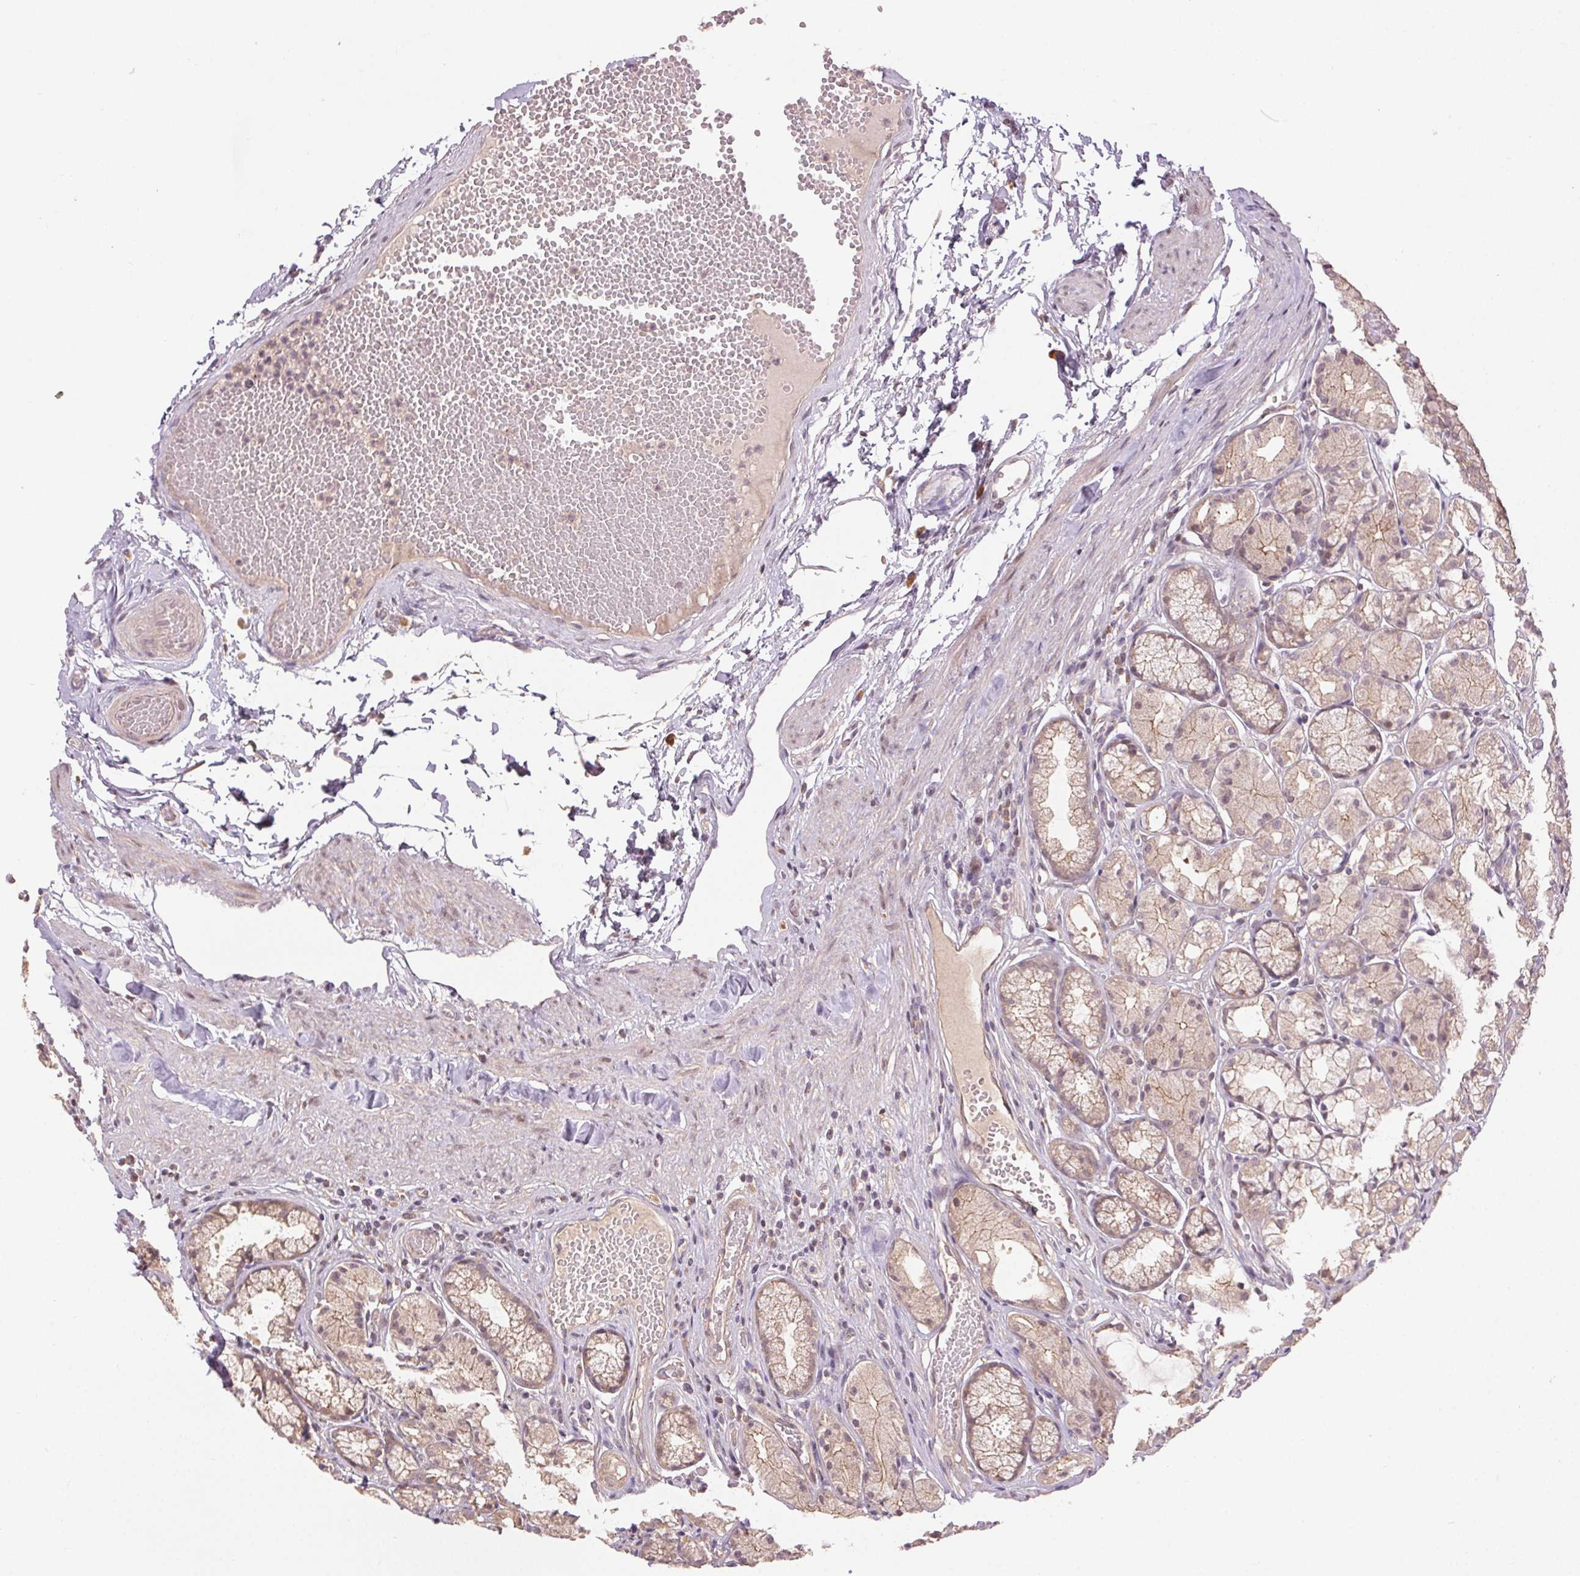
{"staining": {"intensity": "weak", "quantity": ">75%", "location": "cytoplasmic/membranous"}, "tissue": "stomach", "cell_type": "Glandular cells", "image_type": "normal", "snomed": [{"axis": "morphology", "description": "Normal tissue, NOS"}, {"axis": "topography", "description": "Stomach"}], "caption": "The micrograph shows a brown stain indicating the presence of a protein in the cytoplasmic/membranous of glandular cells in stomach.", "gene": "ATP1B3", "patient": {"sex": "male", "age": 70}}